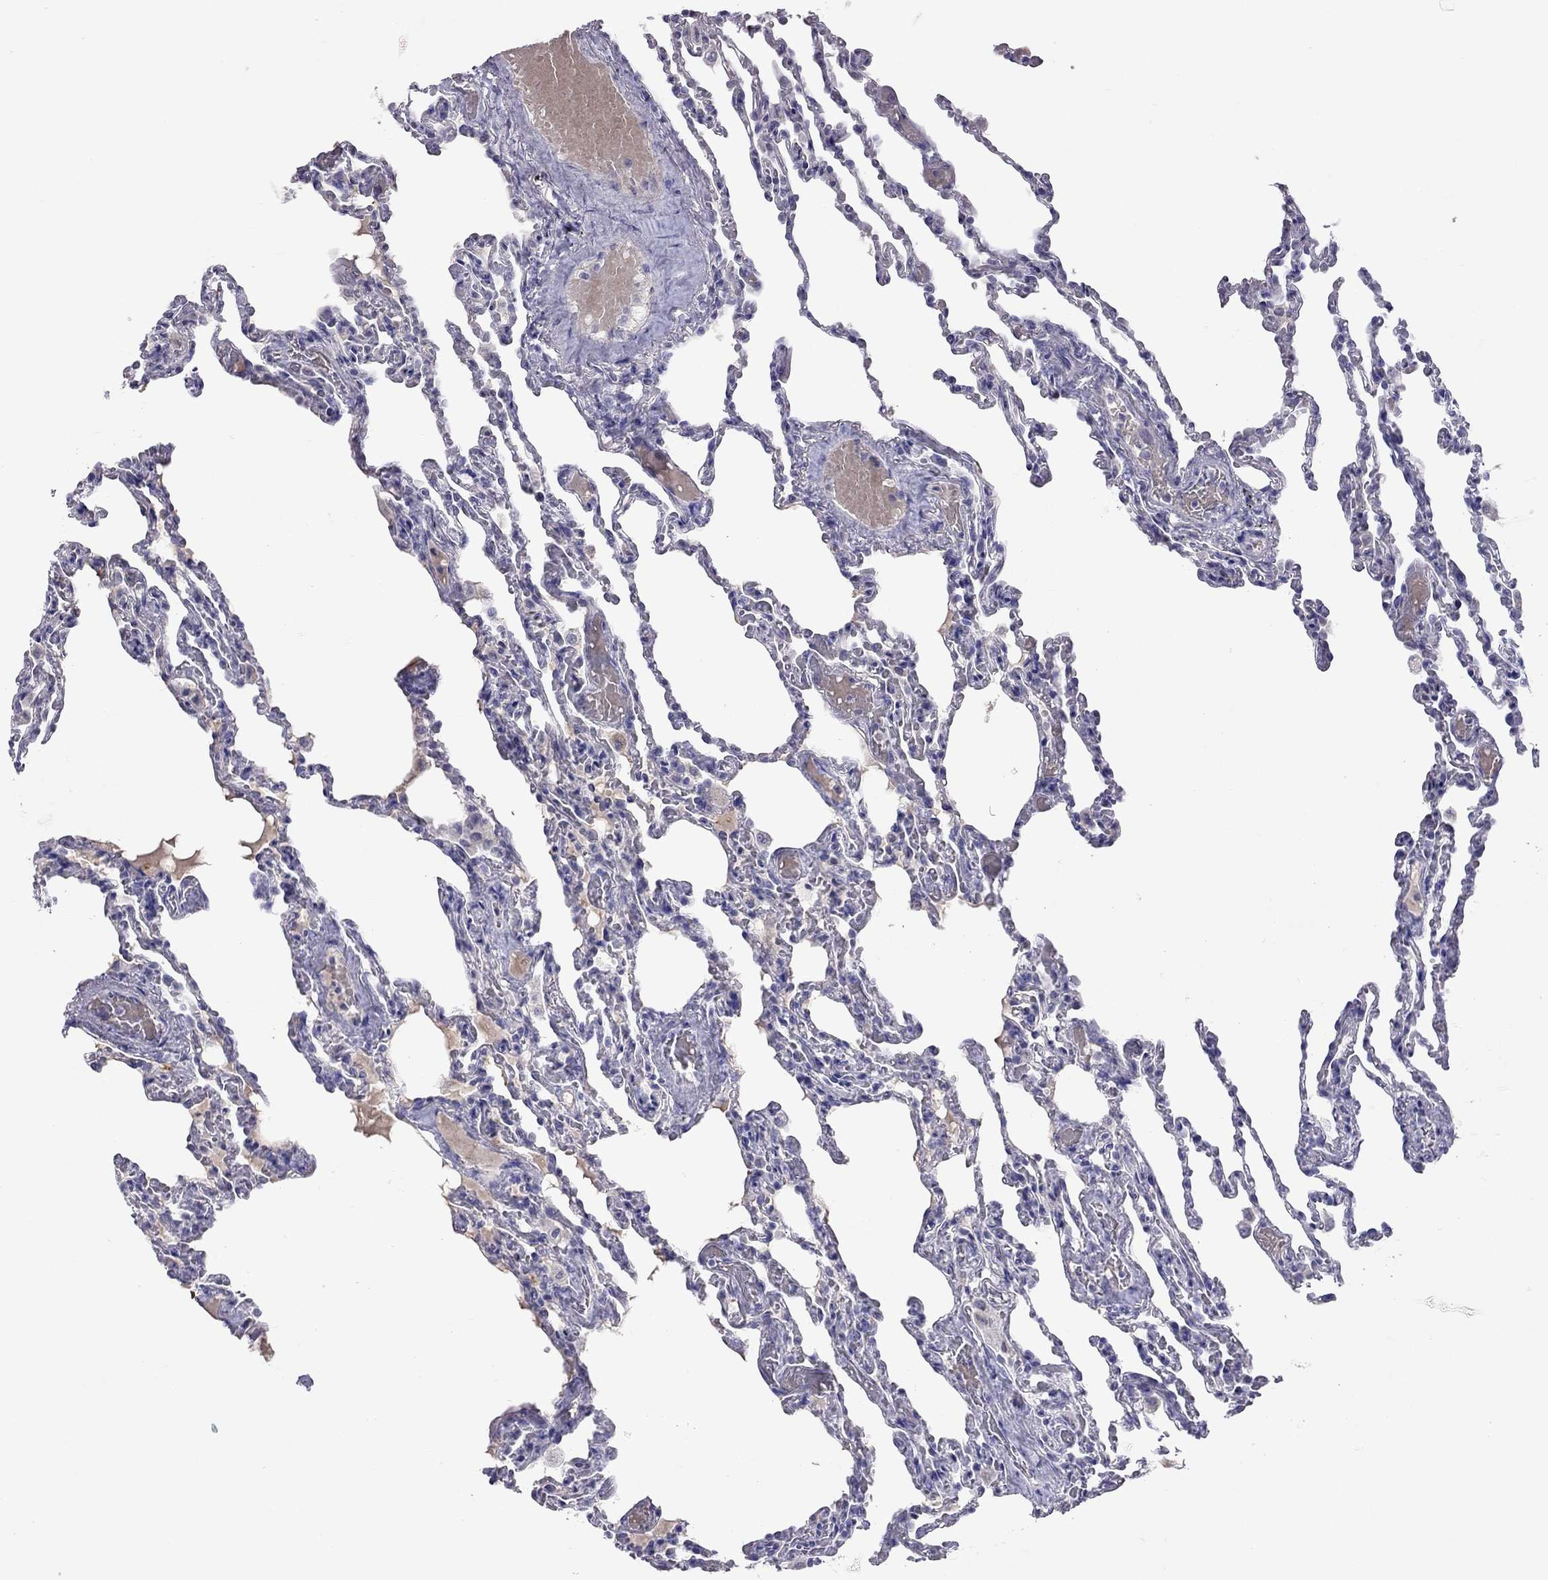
{"staining": {"intensity": "negative", "quantity": "none", "location": "none"}, "tissue": "lung", "cell_type": "Alveolar cells", "image_type": "normal", "snomed": [{"axis": "morphology", "description": "Normal tissue, NOS"}, {"axis": "topography", "description": "Lung"}], "caption": "Immunohistochemistry (IHC) micrograph of benign lung stained for a protein (brown), which reveals no expression in alveolar cells.", "gene": "MUC16", "patient": {"sex": "female", "age": 43}}